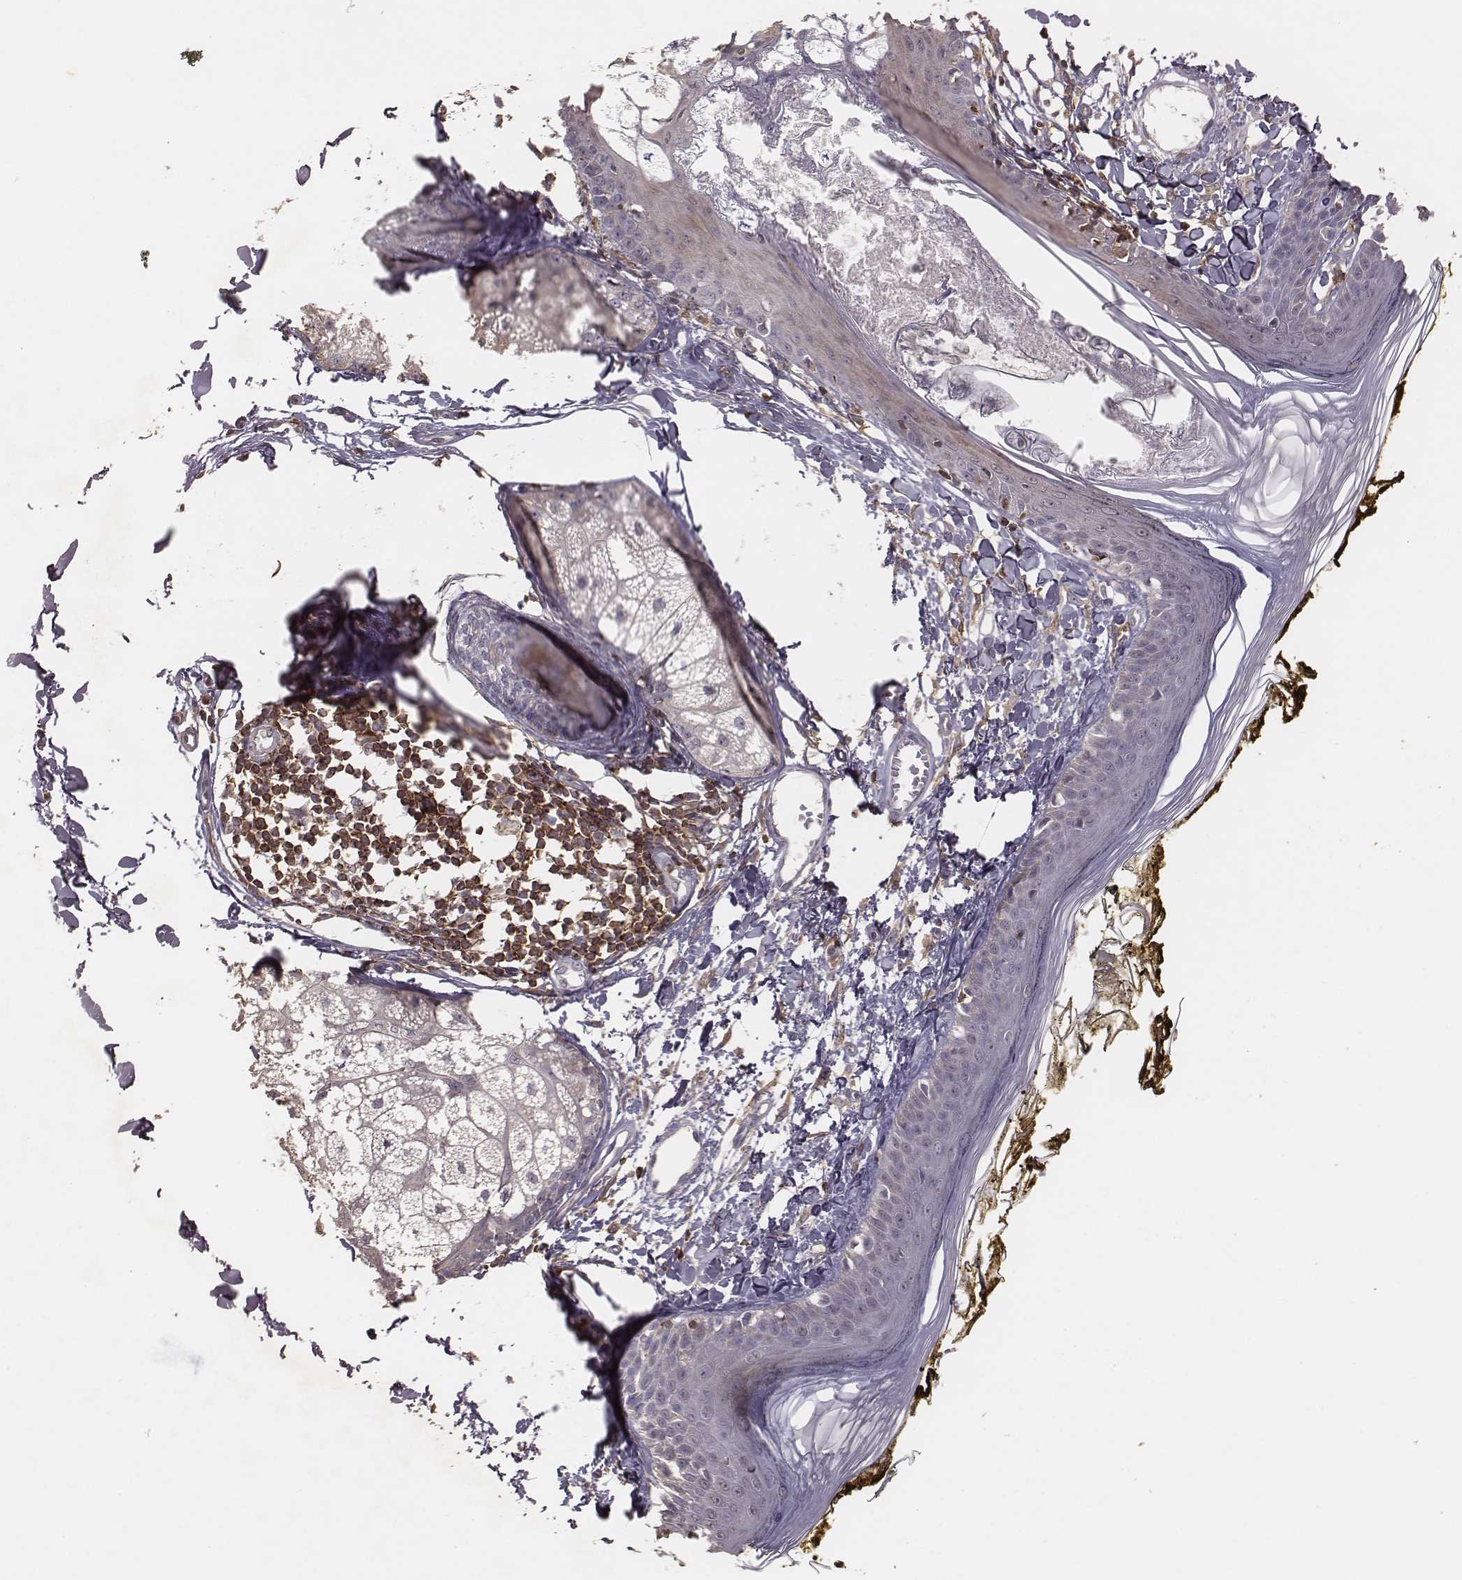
{"staining": {"intensity": "weak", "quantity": ">75%", "location": "cytoplasmic/membranous"}, "tissue": "skin", "cell_type": "Fibroblasts", "image_type": "normal", "snomed": [{"axis": "morphology", "description": "Normal tissue, NOS"}, {"axis": "topography", "description": "Skin"}], "caption": "About >75% of fibroblasts in benign skin display weak cytoplasmic/membranous protein staining as visualized by brown immunohistochemical staining.", "gene": "PILRA", "patient": {"sex": "male", "age": 76}}